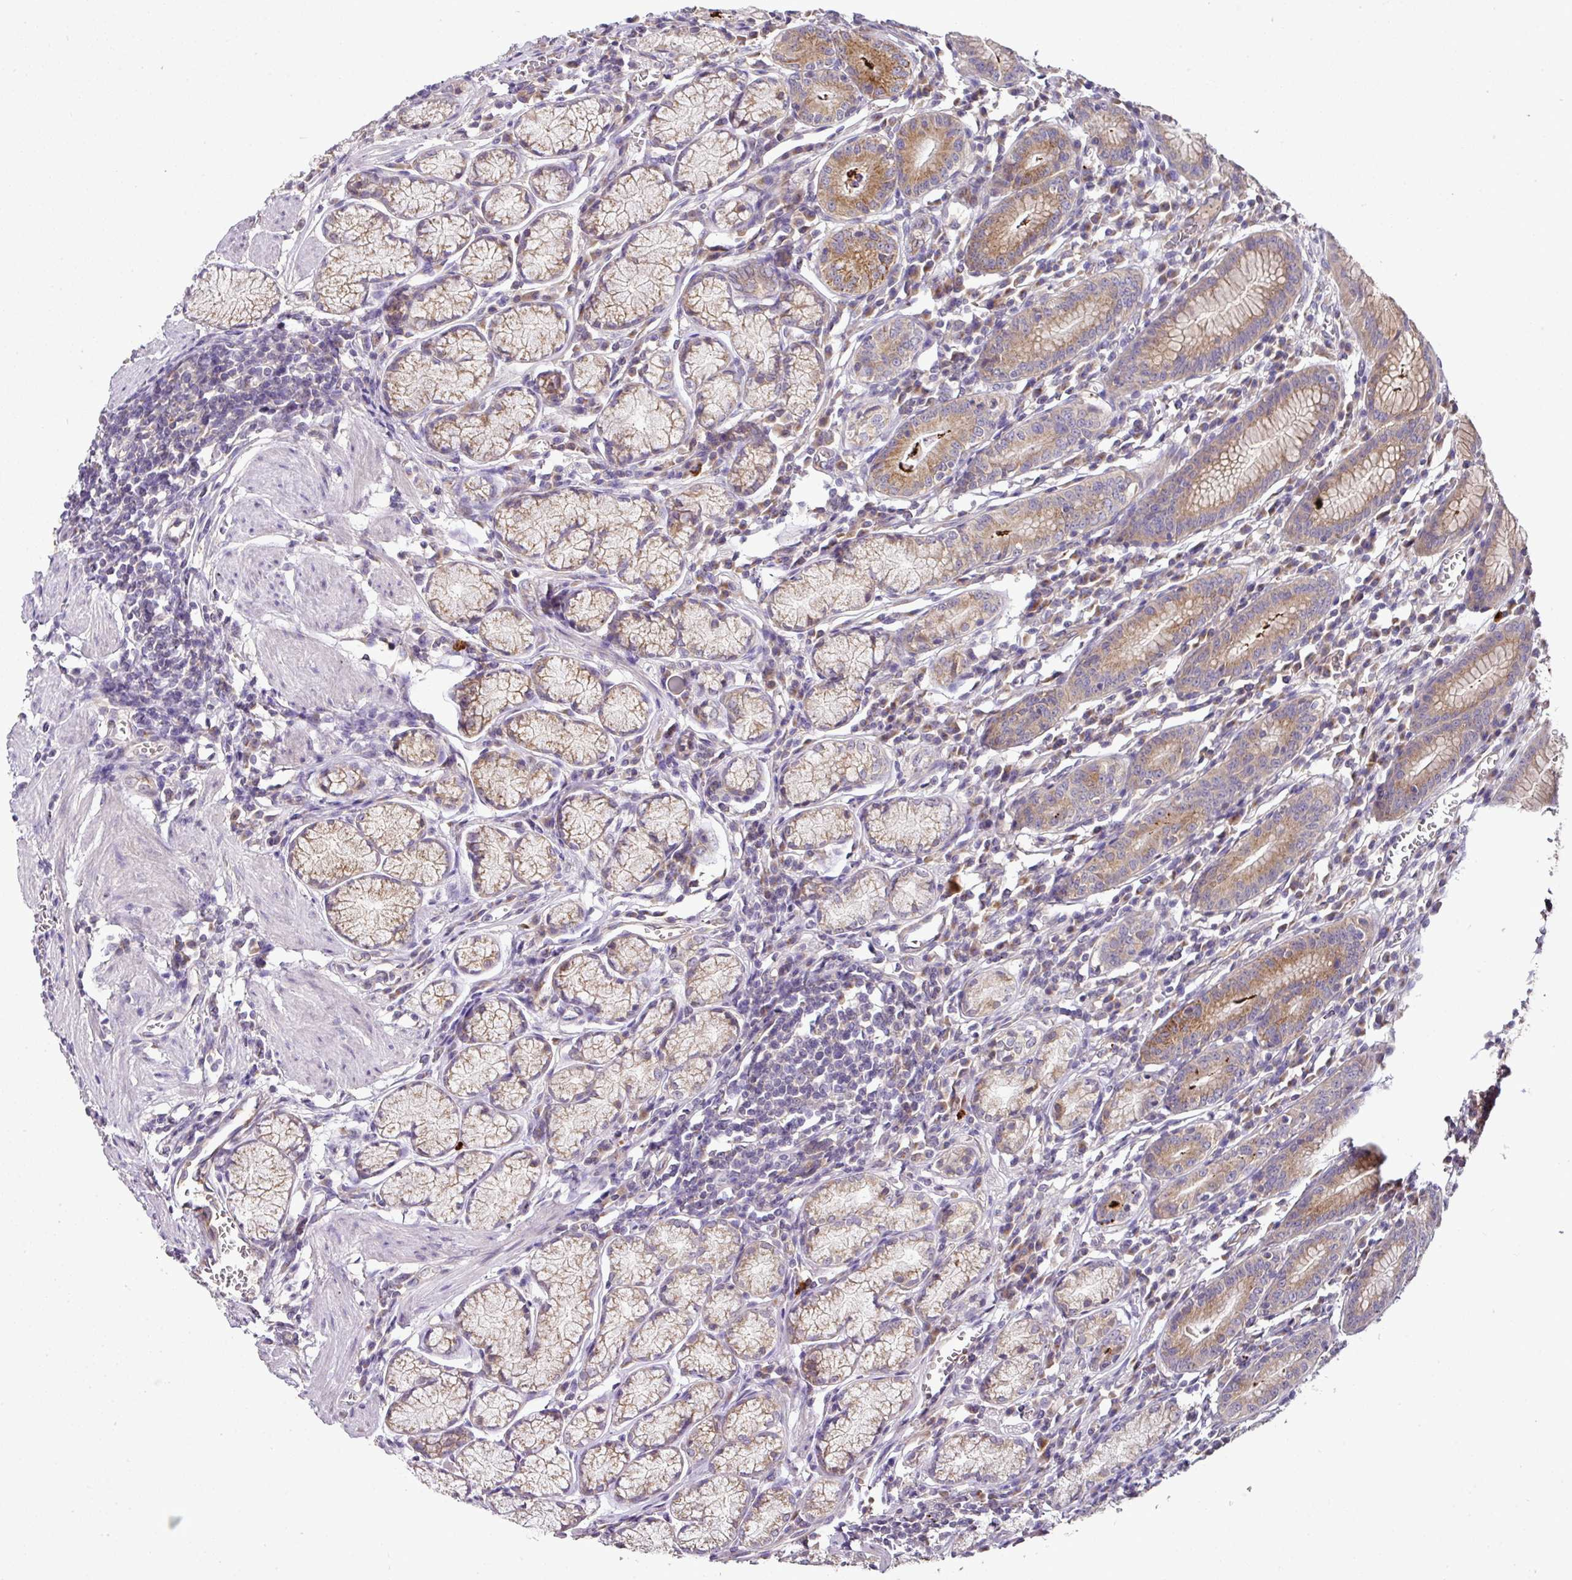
{"staining": {"intensity": "strong", "quantity": "25%-75%", "location": "cytoplasmic/membranous"}, "tissue": "stomach", "cell_type": "Glandular cells", "image_type": "normal", "snomed": [{"axis": "morphology", "description": "Normal tissue, NOS"}, {"axis": "topography", "description": "Stomach"}], "caption": "Protein expression analysis of normal stomach displays strong cytoplasmic/membranous staining in approximately 25%-75% of glandular cells.", "gene": "SKIC2", "patient": {"sex": "male", "age": 55}}